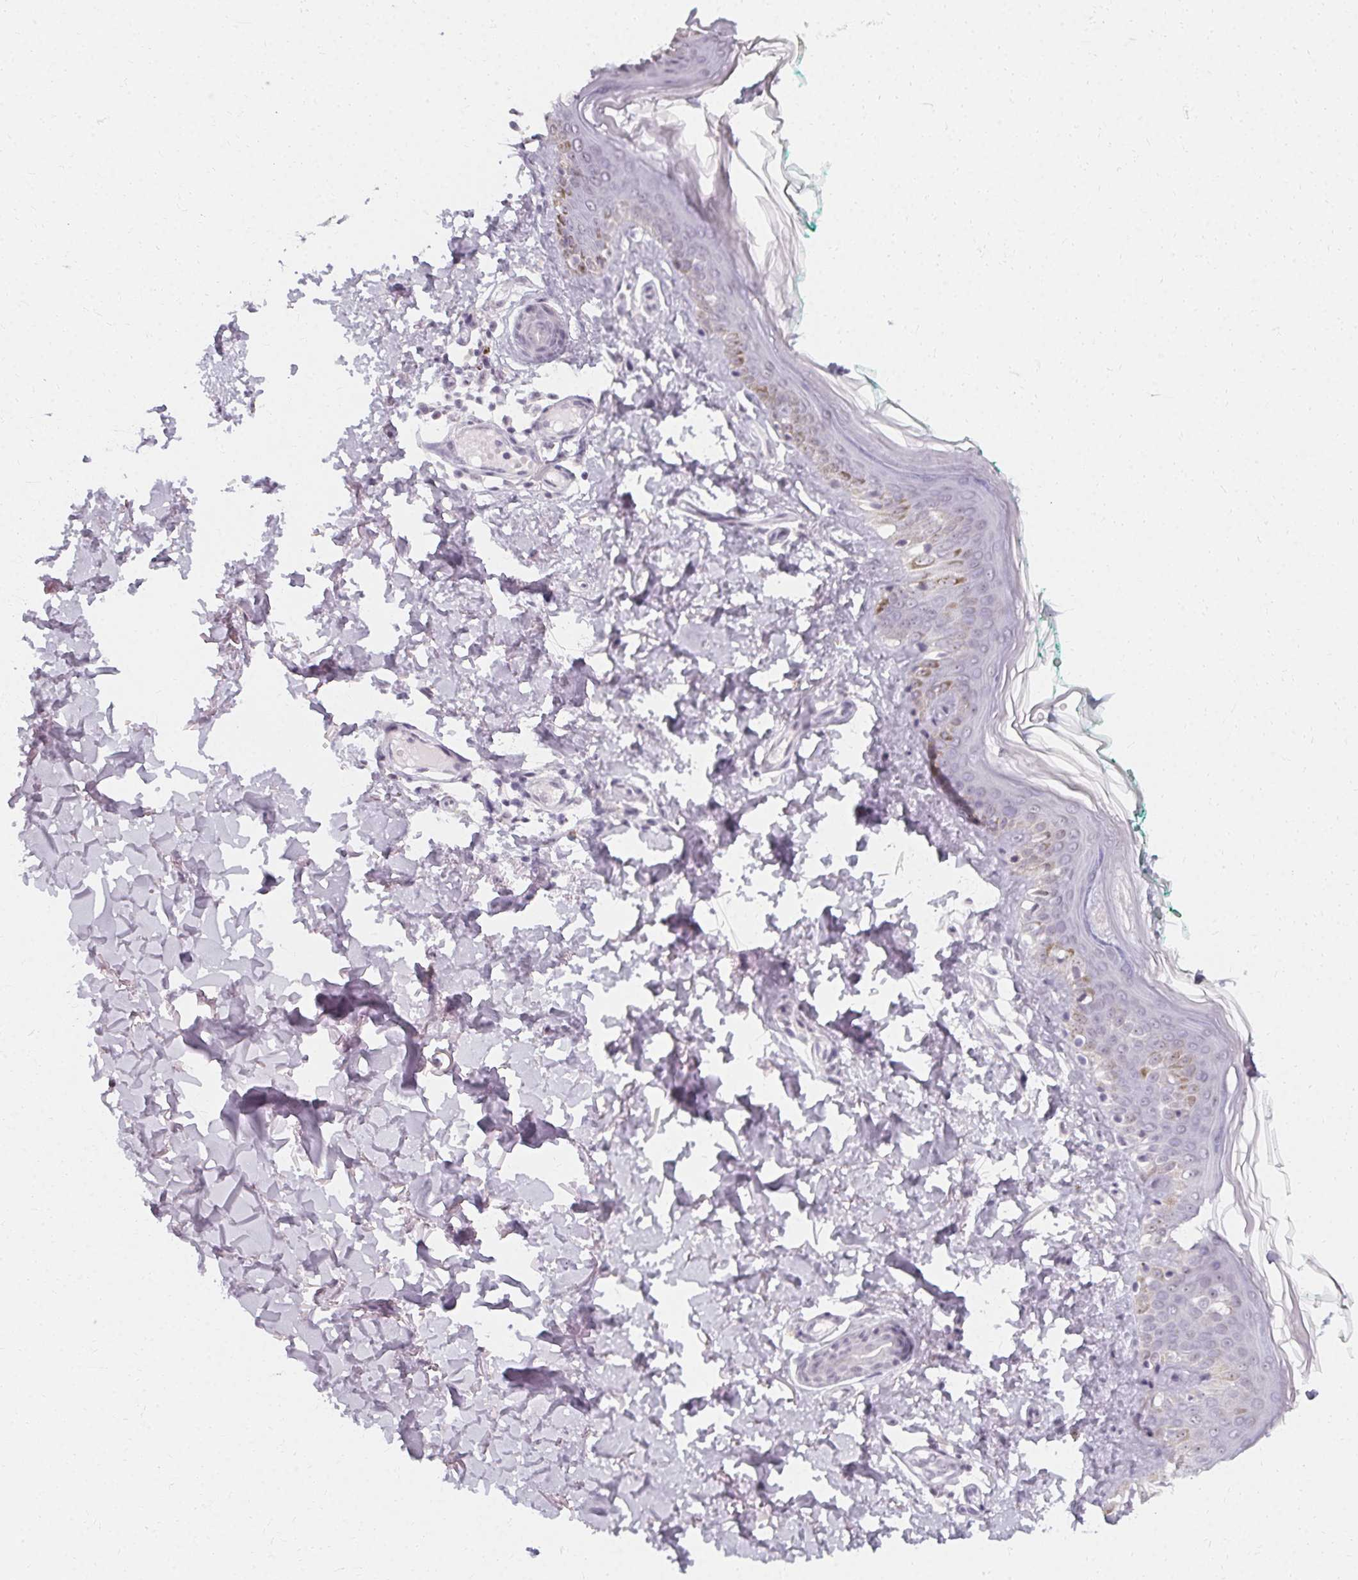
{"staining": {"intensity": "negative", "quantity": "none", "location": "none"}, "tissue": "skin", "cell_type": "Fibroblasts", "image_type": "normal", "snomed": [{"axis": "morphology", "description": "Normal tissue, NOS"}, {"axis": "topography", "description": "Skin"}, {"axis": "topography", "description": "Peripheral nerve tissue"}], "caption": "The micrograph shows no staining of fibroblasts in benign skin. (Immunohistochemistry, brightfield microscopy, high magnification).", "gene": "SYNPR", "patient": {"sex": "female", "age": 45}}